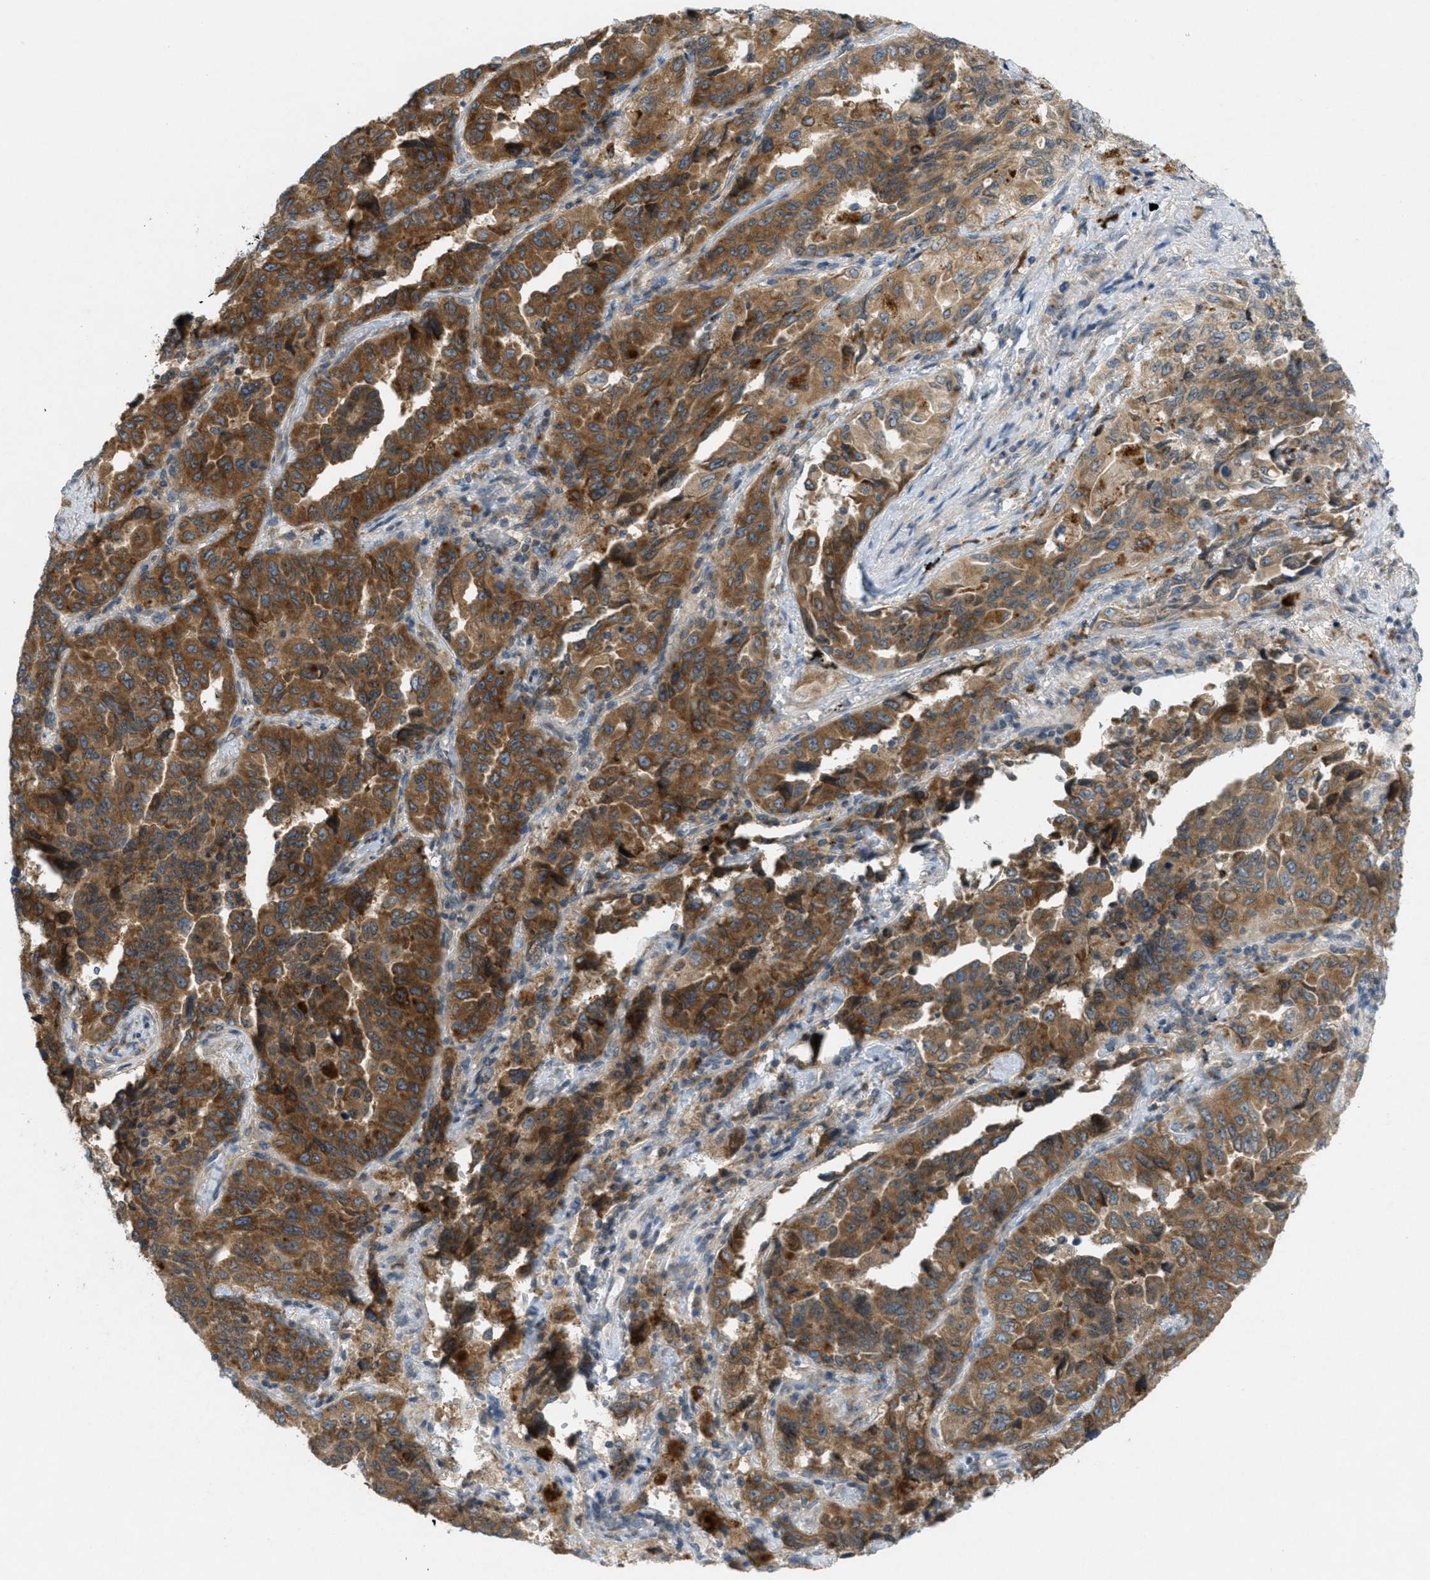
{"staining": {"intensity": "moderate", "quantity": ">75%", "location": "cytoplasmic/membranous"}, "tissue": "lung cancer", "cell_type": "Tumor cells", "image_type": "cancer", "snomed": [{"axis": "morphology", "description": "Adenocarcinoma, NOS"}, {"axis": "topography", "description": "Lung"}], "caption": "Approximately >75% of tumor cells in adenocarcinoma (lung) exhibit moderate cytoplasmic/membranous protein positivity as visualized by brown immunohistochemical staining.", "gene": "SIGMAR1", "patient": {"sex": "female", "age": 51}}